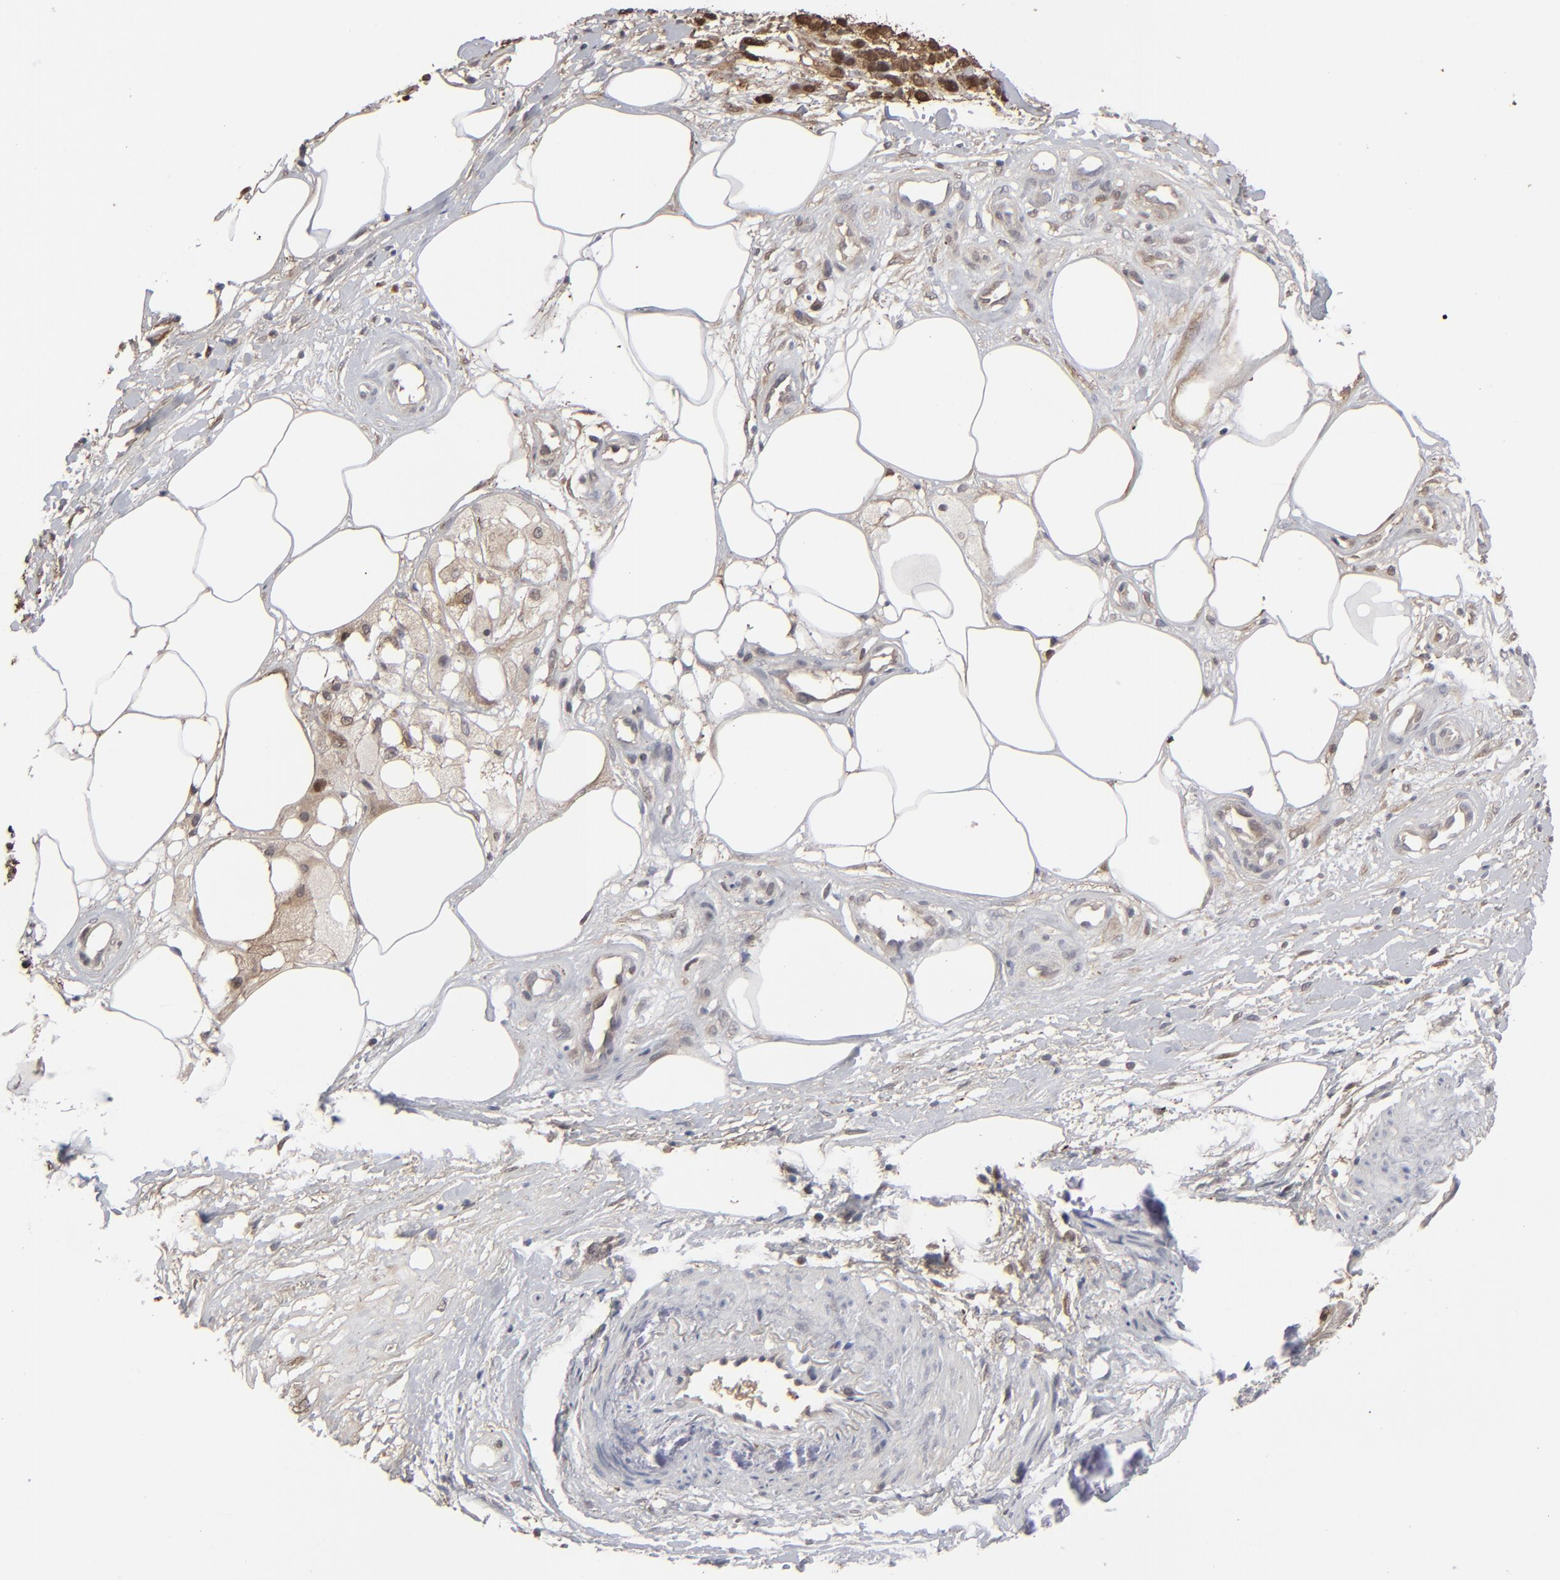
{"staining": {"intensity": "strong", "quantity": ">75%", "location": "cytoplasmic/membranous"}, "tissue": "melanoma", "cell_type": "Tumor cells", "image_type": "cancer", "snomed": [{"axis": "morphology", "description": "Malignant melanoma, NOS"}, {"axis": "topography", "description": "Skin"}], "caption": "Strong cytoplasmic/membranous expression for a protein is present in approximately >75% of tumor cells of malignant melanoma using immunohistochemistry.", "gene": "NME1-NME2", "patient": {"sex": "female", "age": 85}}